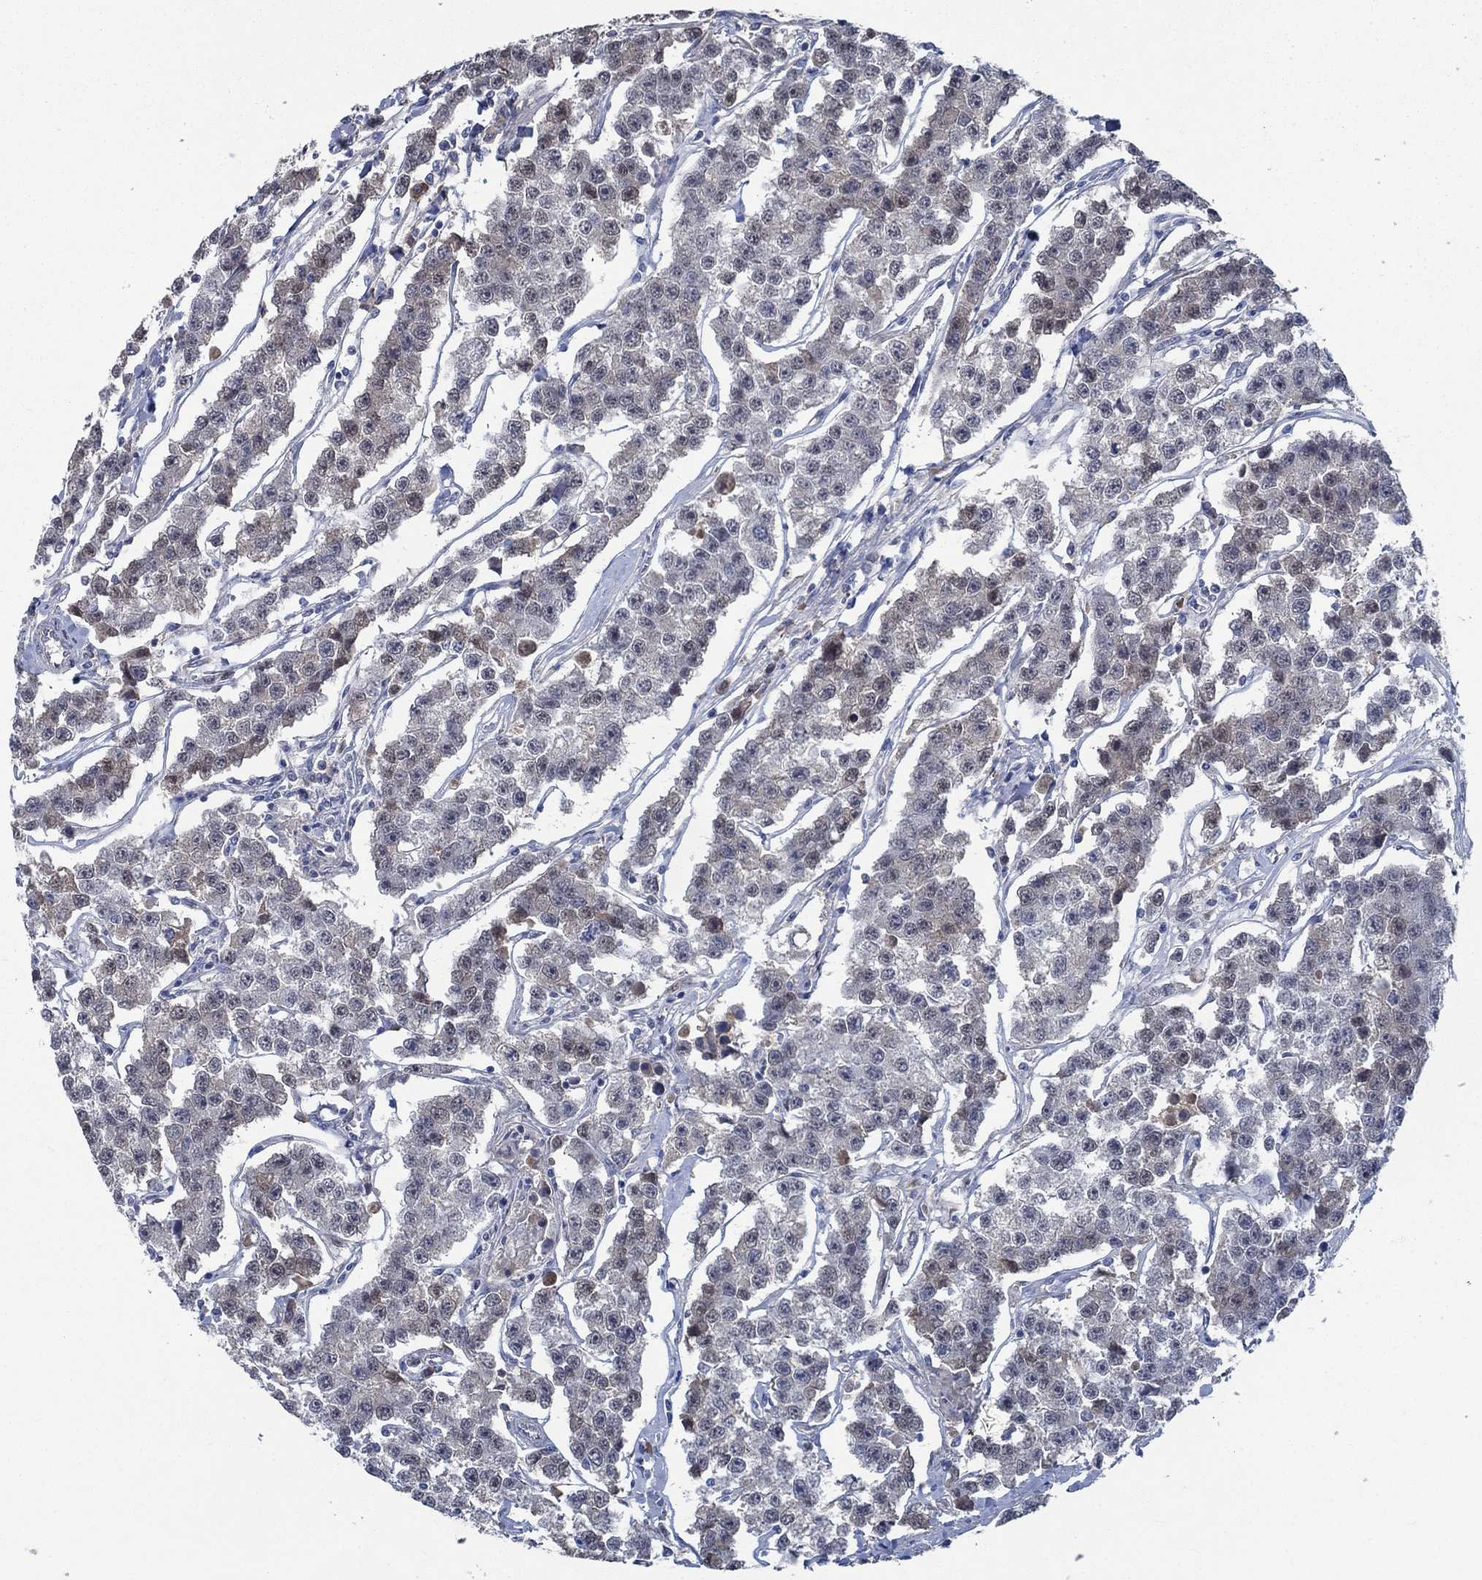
{"staining": {"intensity": "negative", "quantity": "none", "location": "none"}, "tissue": "testis cancer", "cell_type": "Tumor cells", "image_type": "cancer", "snomed": [{"axis": "morphology", "description": "Seminoma, NOS"}, {"axis": "topography", "description": "Testis"}], "caption": "Tumor cells show no significant expression in testis cancer. (Stains: DAB (3,3'-diaminobenzidine) immunohistochemistry with hematoxylin counter stain, Microscopy: brightfield microscopy at high magnification).", "gene": "OBSCN", "patient": {"sex": "male", "age": 59}}